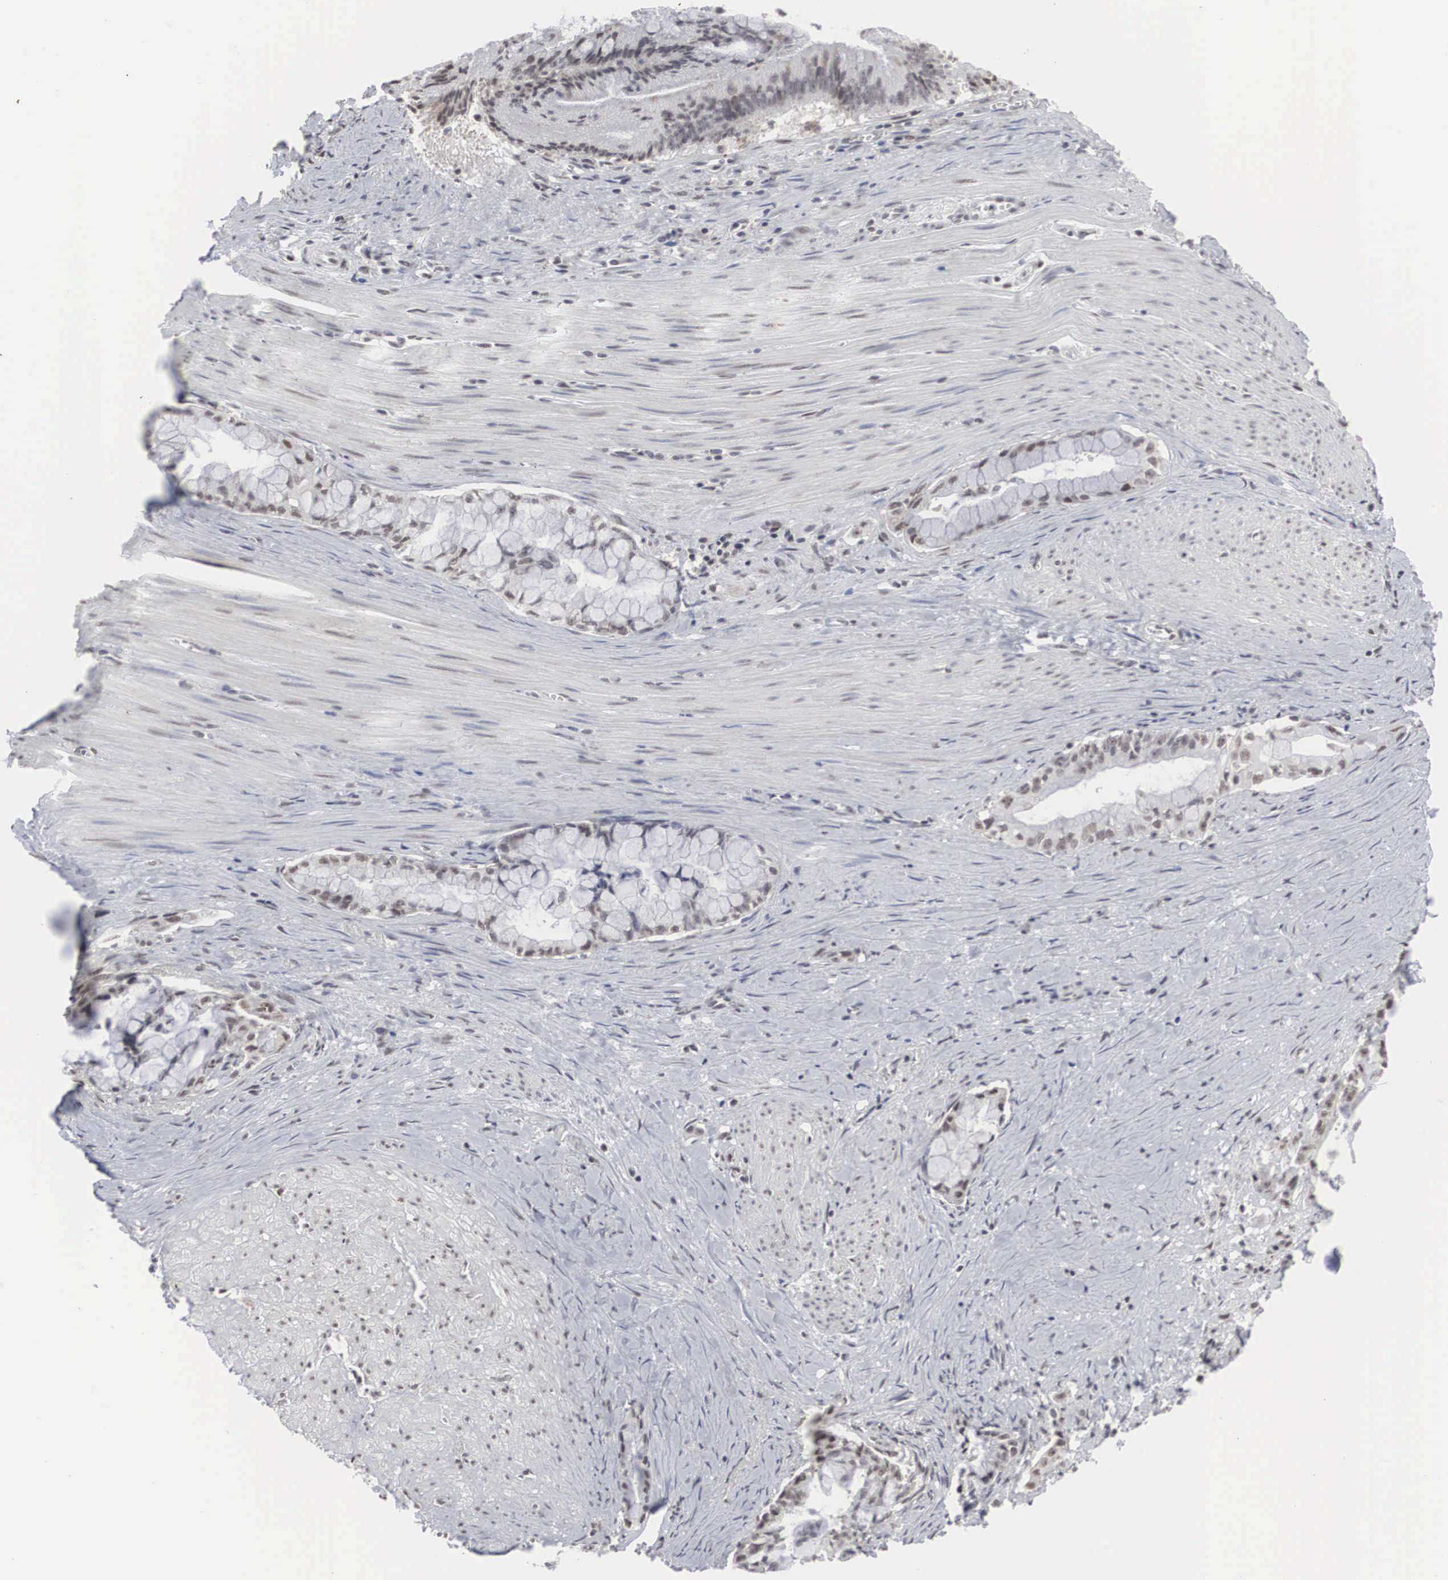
{"staining": {"intensity": "weak", "quantity": "25%-75%", "location": "nuclear"}, "tissue": "pancreatic cancer", "cell_type": "Tumor cells", "image_type": "cancer", "snomed": [{"axis": "morphology", "description": "Adenocarcinoma, NOS"}, {"axis": "topography", "description": "Pancreas"}], "caption": "Weak nuclear staining is identified in approximately 25%-75% of tumor cells in pancreatic cancer (adenocarcinoma). Nuclei are stained in blue.", "gene": "AUTS2", "patient": {"sex": "male", "age": 59}}